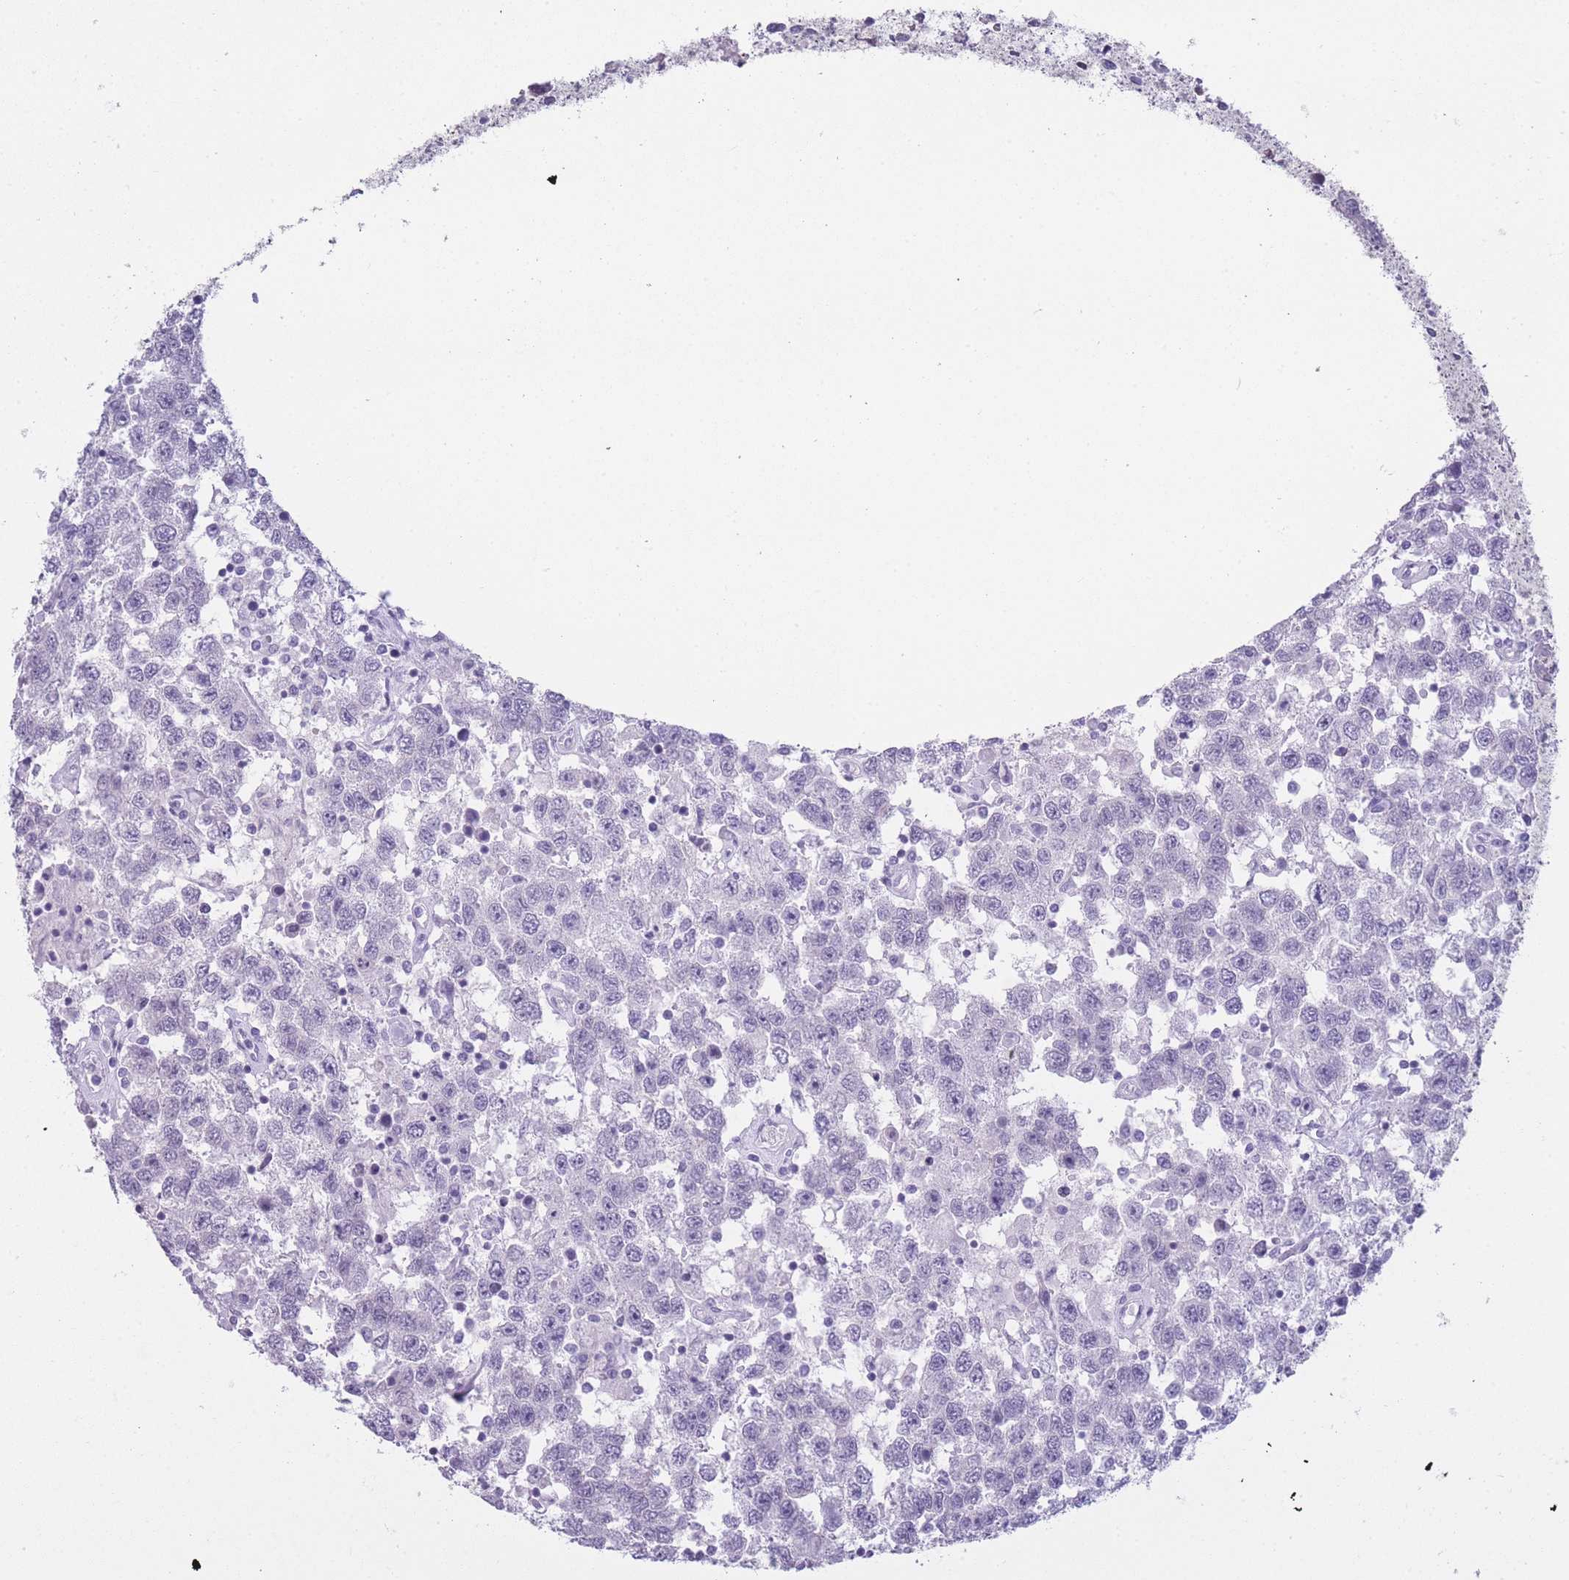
{"staining": {"intensity": "negative", "quantity": "none", "location": "none"}, "tissue": "testis cancer", "cell_type": "Tumor cells", "image_type": "cancer", "snomed": [{"axis": "morphology", "description": "Seminoma, NOS"}, {"axis": "topography", "description": "Testis"}], "caption": "Immunohistochemistry (IHC) of seminoma (testis) reveals no staining in tumor cells. The staining was performed using DAB to visualize the protein expression in brown, while the nuclei were stained in blue with hematoxylin (Magnification: 20x).", "gene": "DCANP1", "patient": {"sex": "male", "age": 41}}